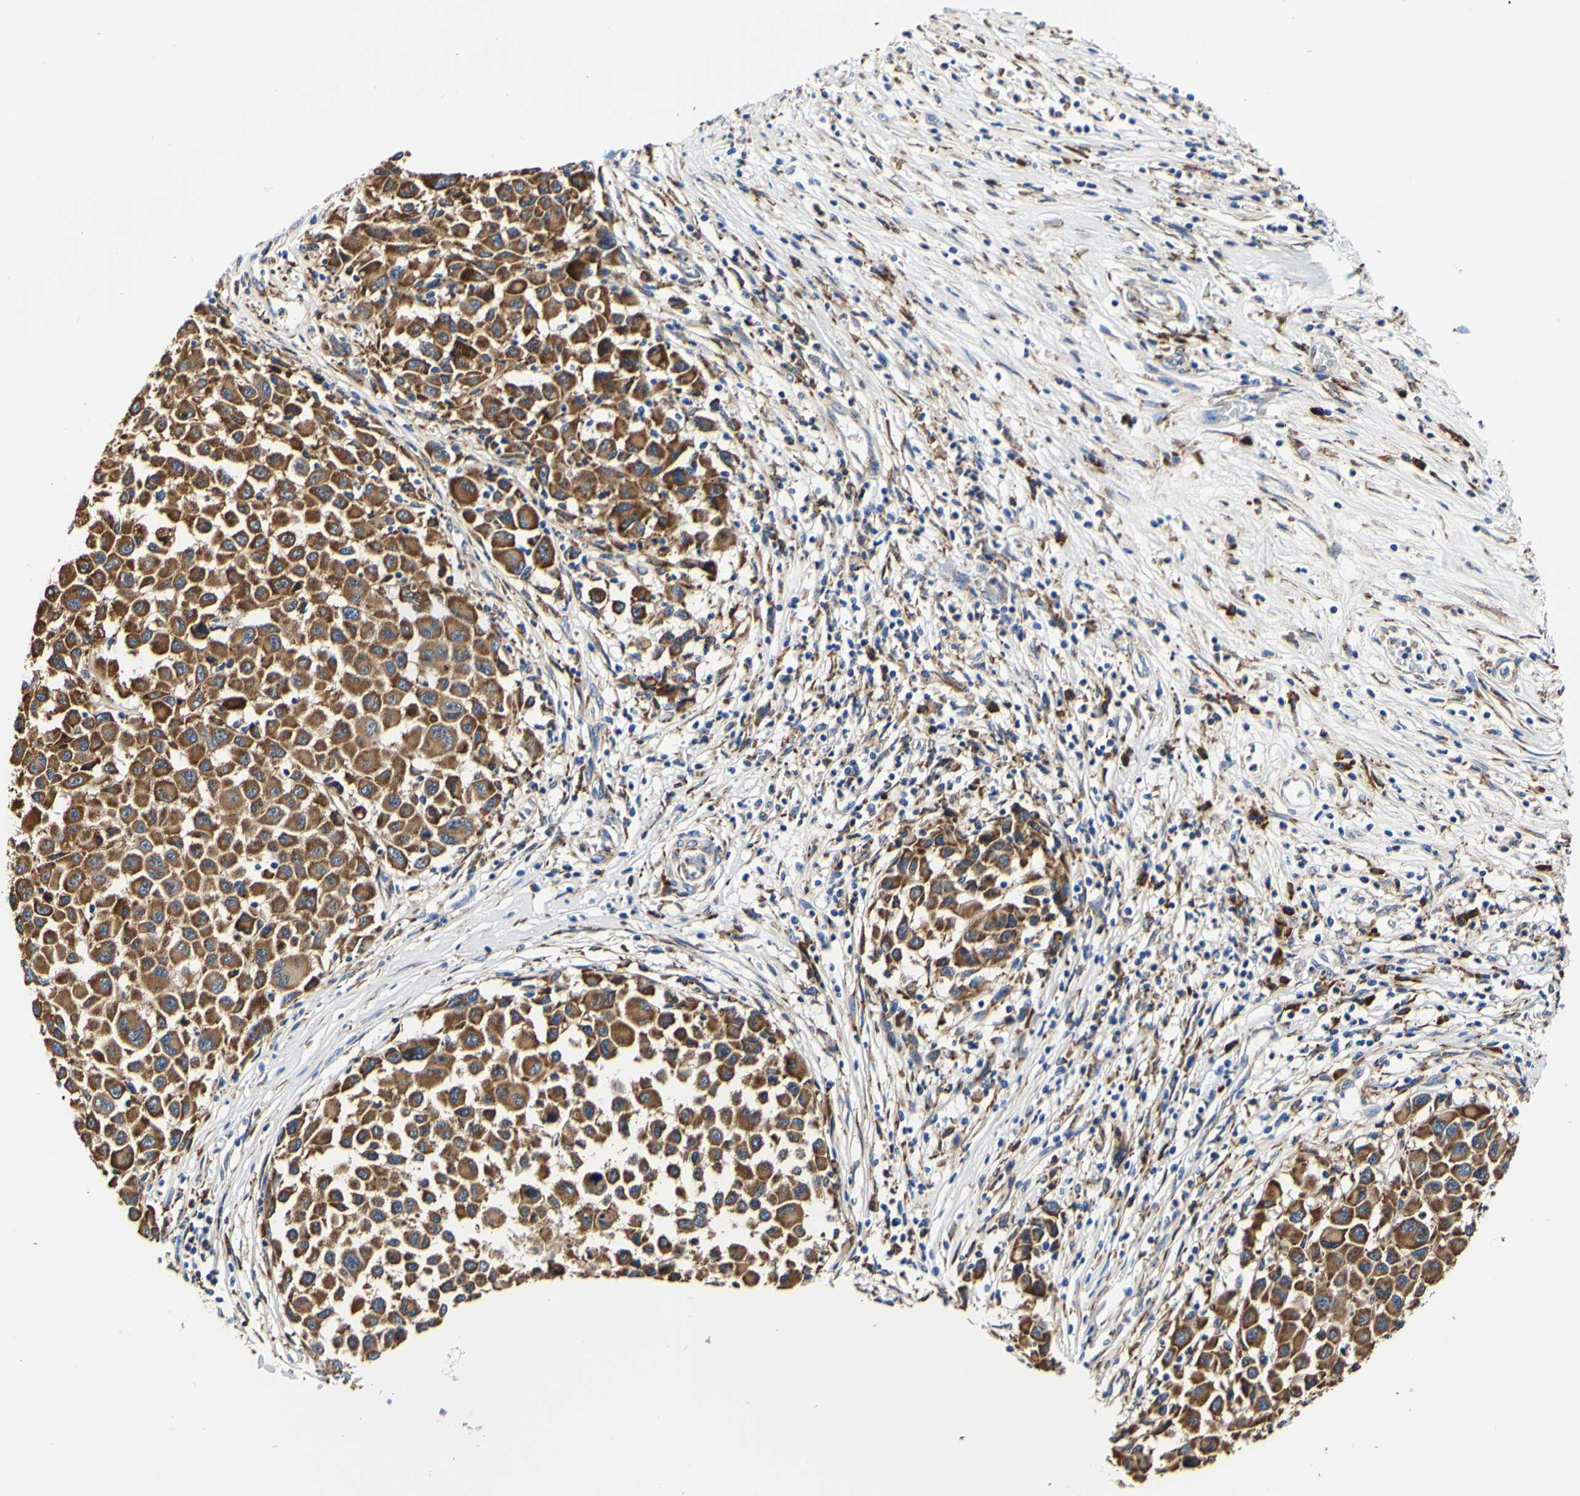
{"staining": {"intensity": "strong", "quantity": ">75%", "location": "cytoplasmic/membranous"}, "tissue": "melanoma", "cell_type": "Tumor cells", "image_type": "cancer", "snomed": [{"axis": "morphology", "description": "Malignant melanoma, Metastatic site"}, {"axis": "topography", "description": "Lymph node"}], "caption": "High-magnification brightfield microscopy of melanoma stained with DAB (3,3'-diaminobenzidine) (brown) and counterstained with hematoxylin (blue). tumor cells exhibit strong cytoplasmic/membranous staining is seen in about>75% of cells. Using DAB (3,3'-diaminobenzidine) (brown) and hematoxylin (blue) stains, captured at high magnification using brightfield microscopy.", "gene": "P4HB", "patient": {"sex": "male", "age": 61}}